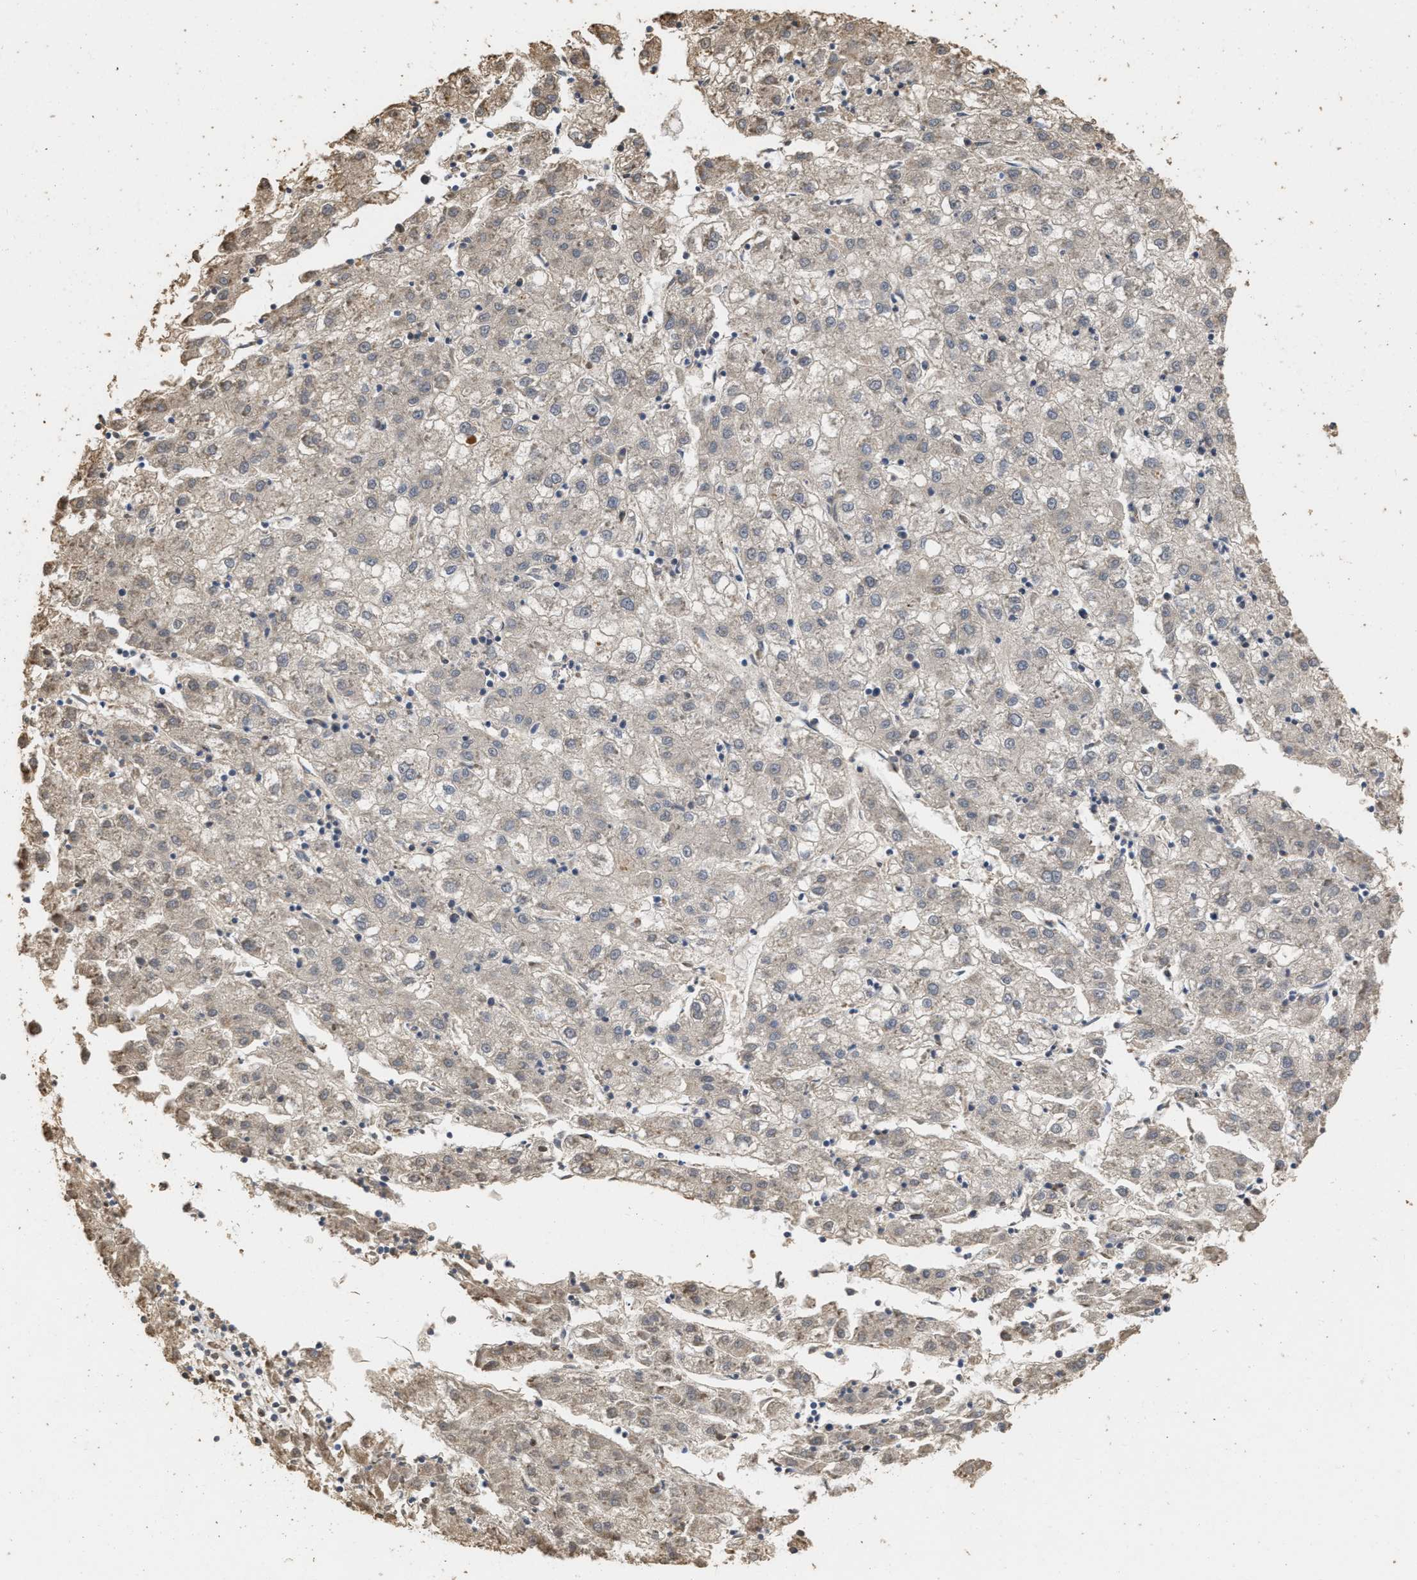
{"staining": {"intensity": "weak", "quantity": ">75%", "location": "cytoplasmic/membranous"}, "tissue": "liver cancer", "cell_type": "Tumor cells", "image_type": "cancer", "snomed": [{"axis": "morphology", "description": "Carcinoma, Hepatocellular, NOS"}, {"axis": "topography", "description": "Liver"}], "caption": "Liver cancer (hepatocellular carcinoma) tissue exhibits weak cytoplasmic/membranous positivity in approximately >75% of tumor cells, visualized by immunohistochemistry.", "gene": "NCS1", "patient": {"sex": "male", "age": 72}}